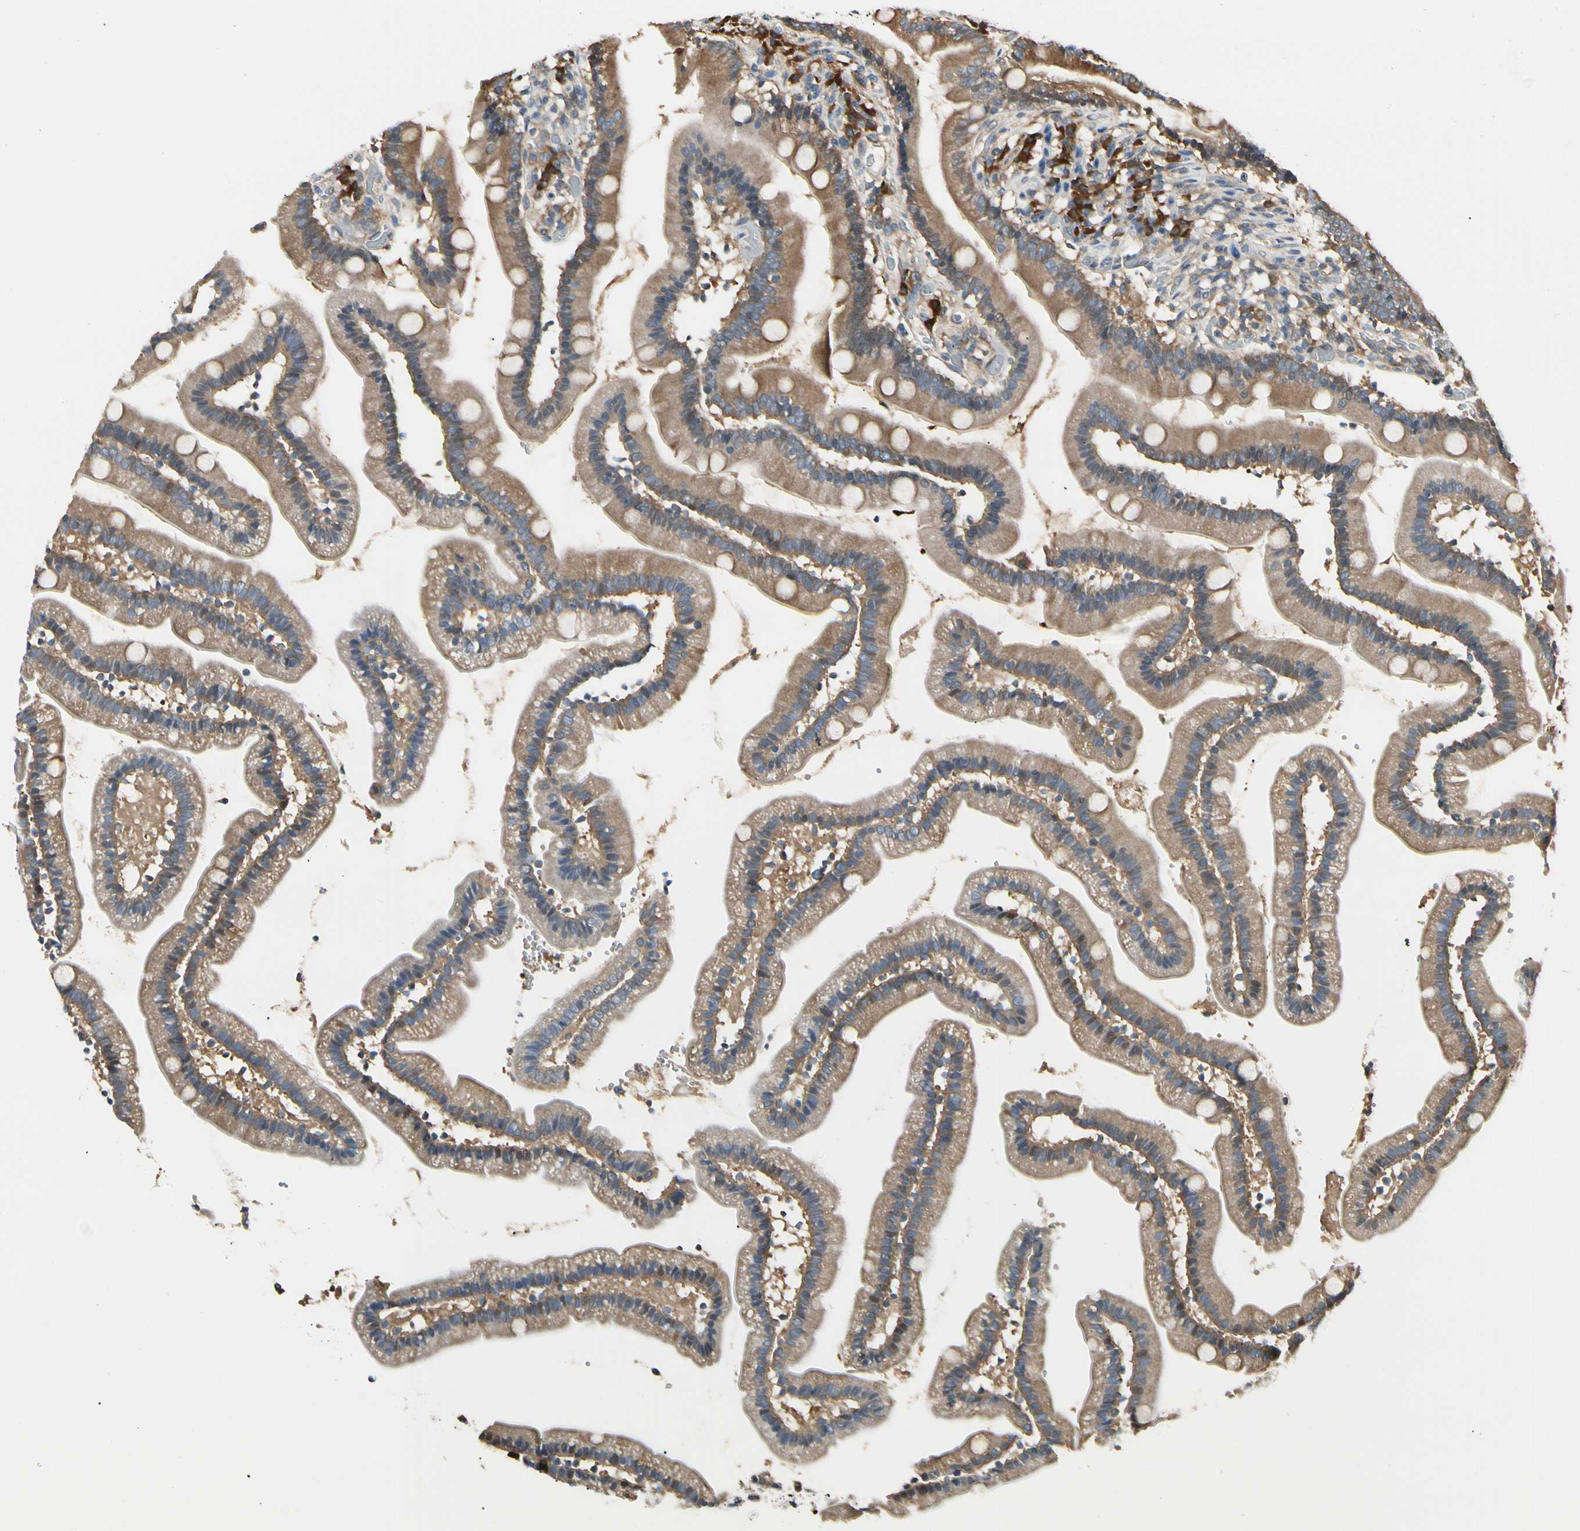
{"staining": {"intensity": "strong", "quantity": "25%-75%", "location": "cytoplasmic/membranous"}, "tissue": "duodenum", "cell_type": "Glandular cells", "image_type": "normal", "snomed": [{"axis": "morphology", "description": "Normal tissue, NOS"}, {"axis": "topography", "description": "Duodenum"}], "caption": "A brown stain shows strong cytoplasmic/membranous positivity of a protein in glandular cells of benign human duodenum.", "gene": "NME1", "patient": {"sex": "male", "age": 66}}